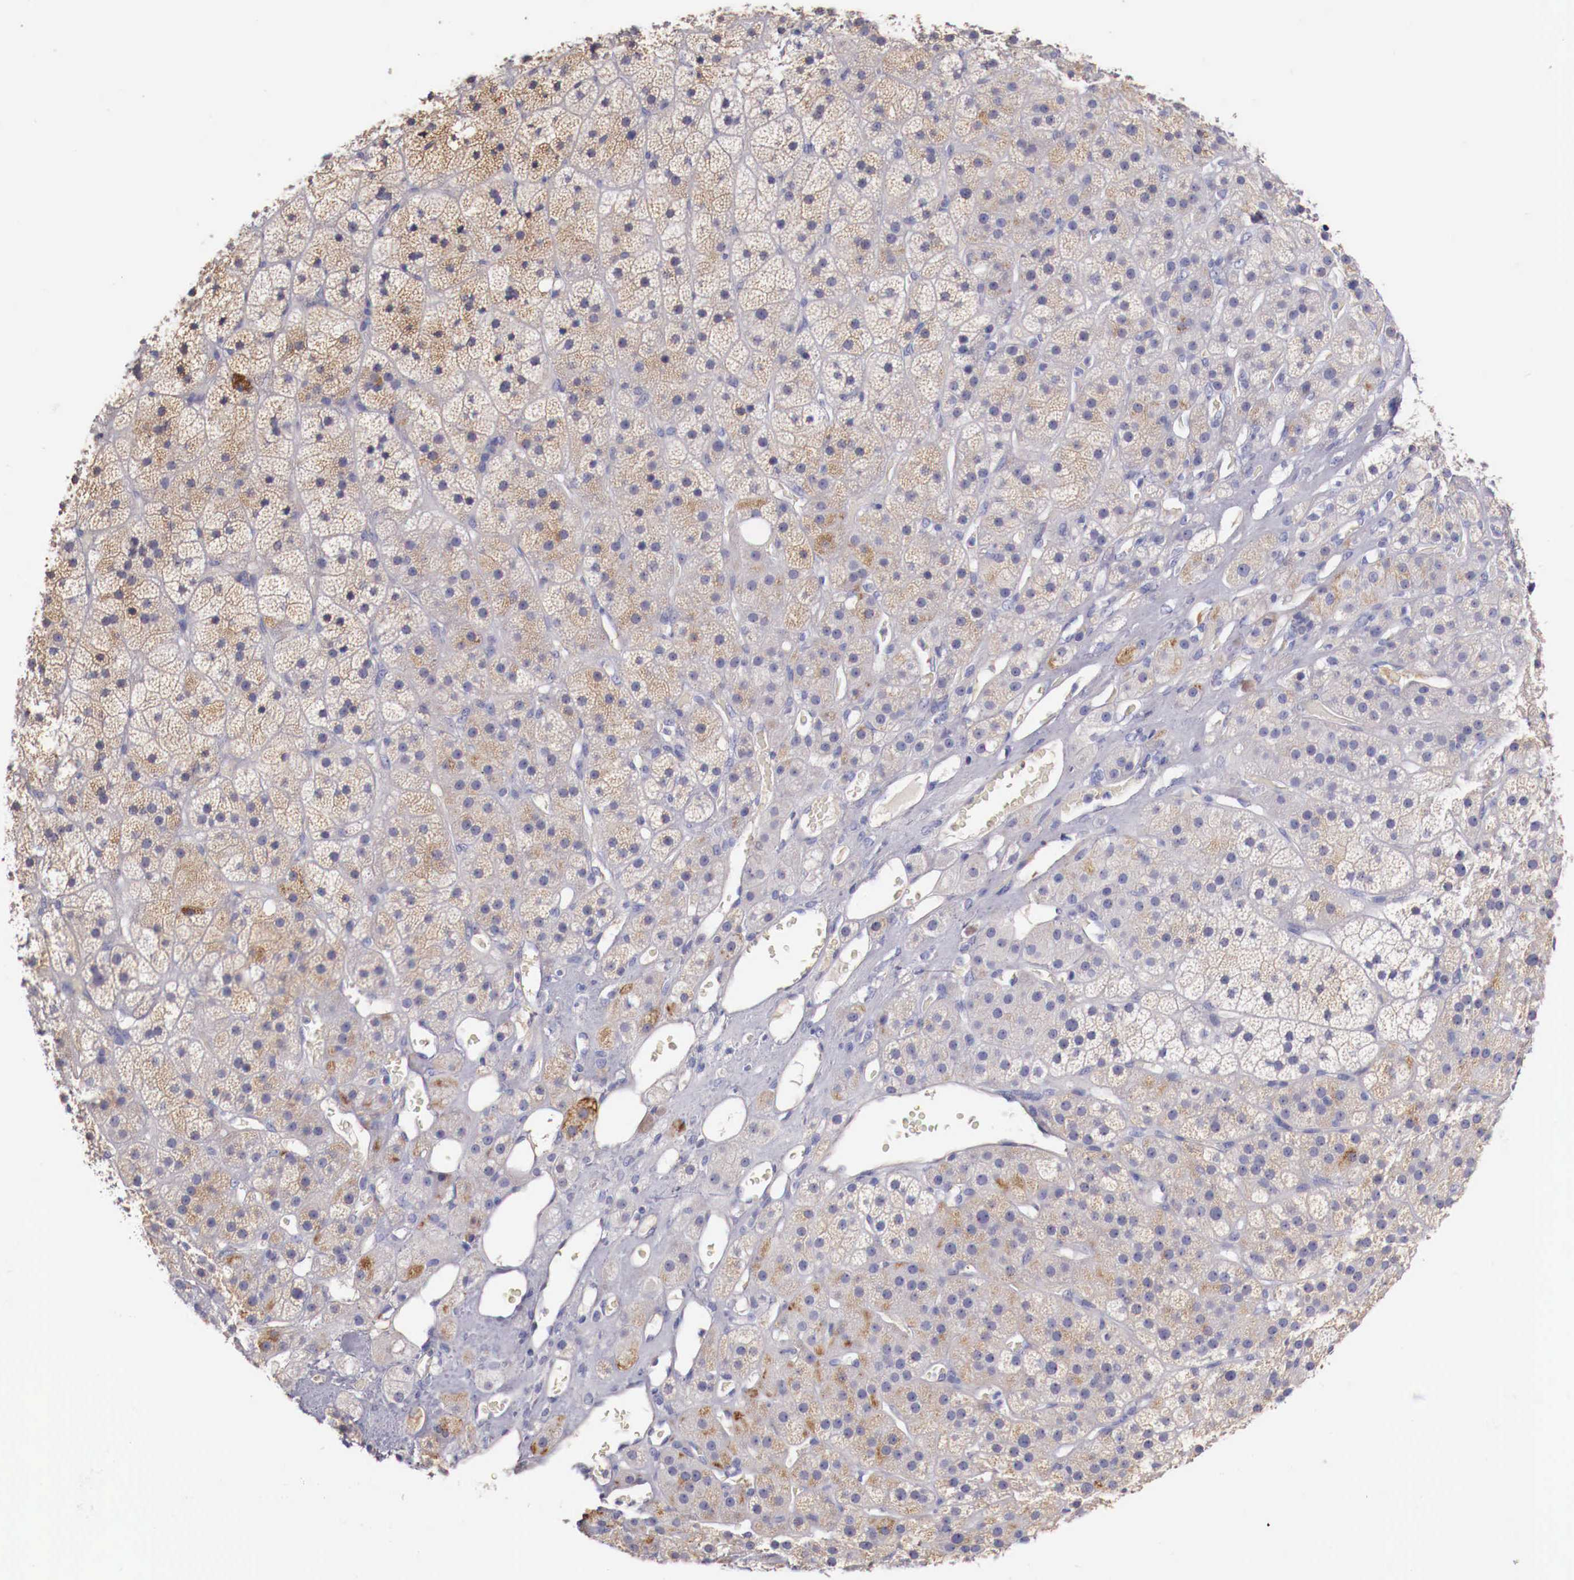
{"staining": {"intensity": "moderate", "quantity": "25%-75%", "location": "cytoplasmic/membranous"}, "tissue": "adrenal gland", "cell_type": "Glandular cells", "image_type": "normal", "snomed": [{"axis": "morphology", "description": "Normal tissue, NOS"}, {"axis": "topography", "description": "Adrenal gland"}], "caption": "Adrenal gland stained with IHC exhibits moderate cytoplasmic/membranous staining in about 25%-75% of glandular cells.", "gene": "PITPNA", "patient": {"sex": "male", "age": 57}}